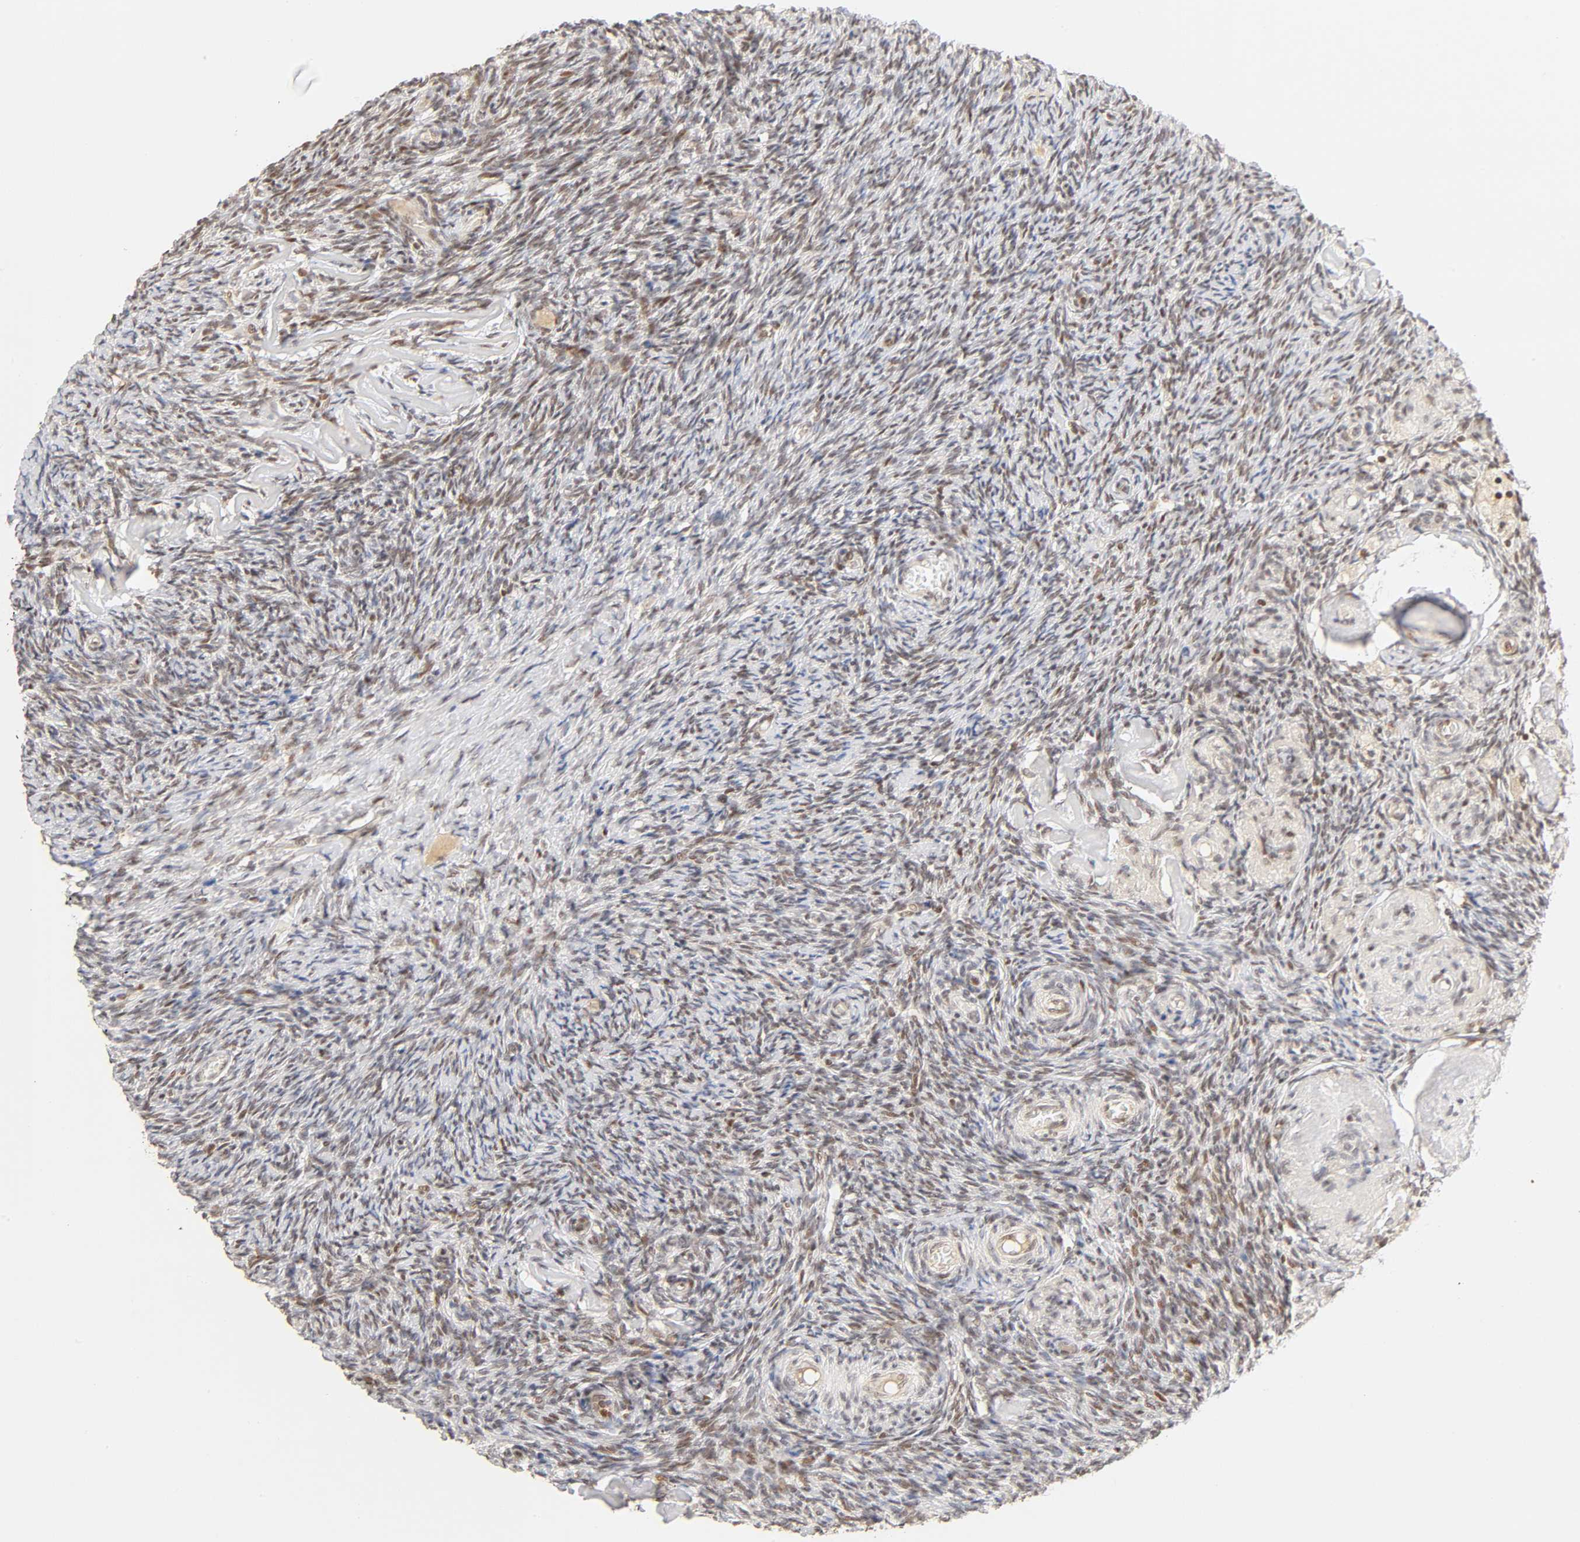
{"staining": {"intensity": "weak", "quantity": "25%-75%", "location": "cytoplasmic/membranous,nuclear"}, "tissue": "ovary", "cell_type": "Follicle cells", "image_type": "normal", "snomed": [{"axis": "morphology", "description": "Normal tissue, NOS"}, {"axis": "topography", "description": "Ovary"}], "caption": "IHC staining of normal ovary, which shows low levels of weak cytoplasmic/membranous,nuclear staining in approximately 25%-75% of follicle cells indicating weak cytoplasmic/membranous,nuclear protein positivity. The staining was performed using DAB (3,3'-diaminobenzidine) (brown) for protein detection and nuclei were counterstained in hematoxylin (blue).", "gene": "TAF10", "patient": {"sex": "female", "age": 60}}